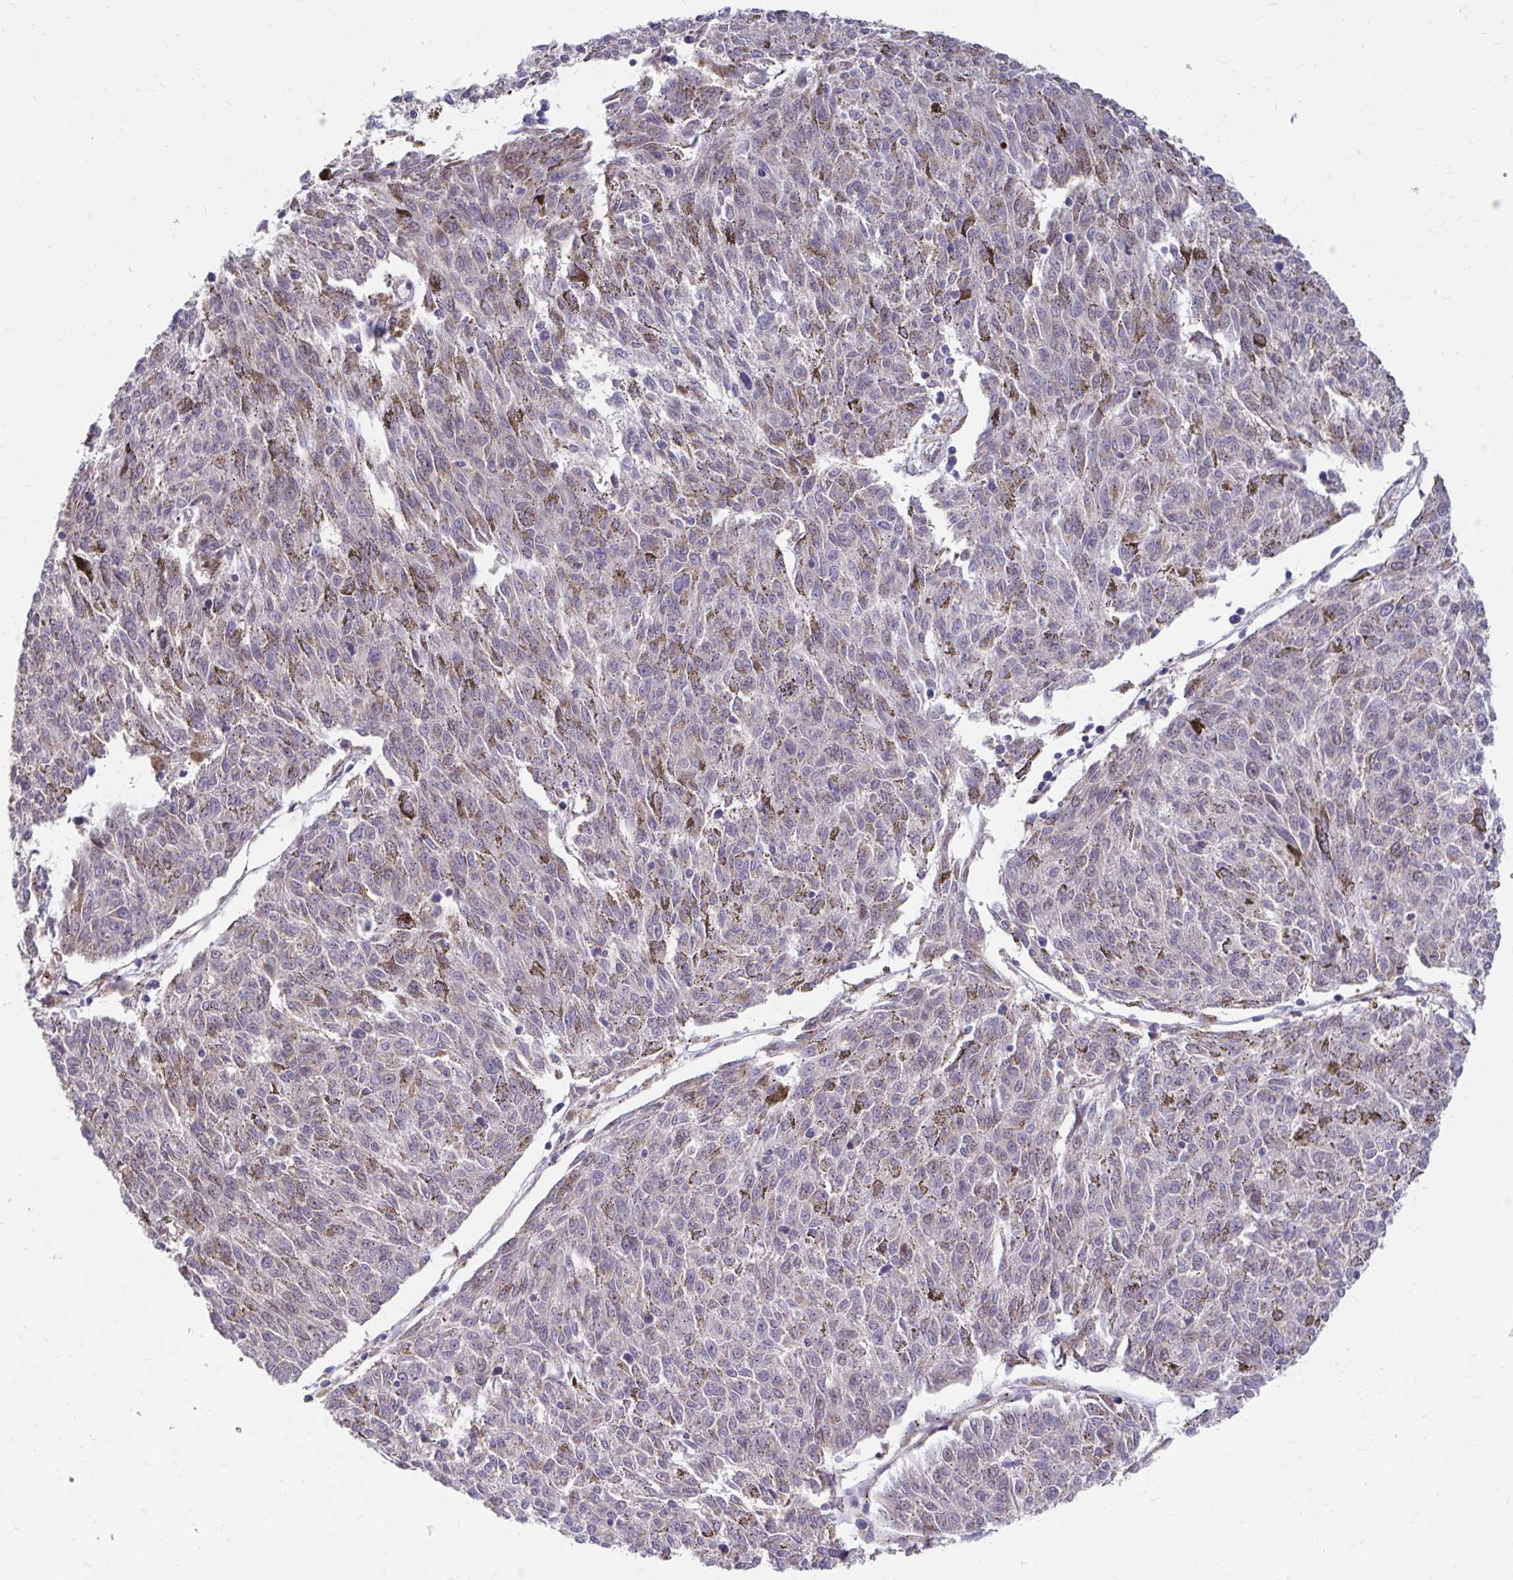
{"staining": {"intensity": "weak", "quantity": "<25%", "location": "cytoplasmic/membranous"}, "tissue": "melanoma", "cell_type": "Tumor cells", "image_type": "cancer", "snomed": [{"axis": "morphology", "description": "Malignant melanoma, NOS"}, {"axis": "topography", "description": "Skin"}], "caption": "A photomicrograph of melanoma stained for a protein reveals no brown staining in tumor cells.", "gene": "ITPR2", "patient": {"sex": "female", "age": 72}}